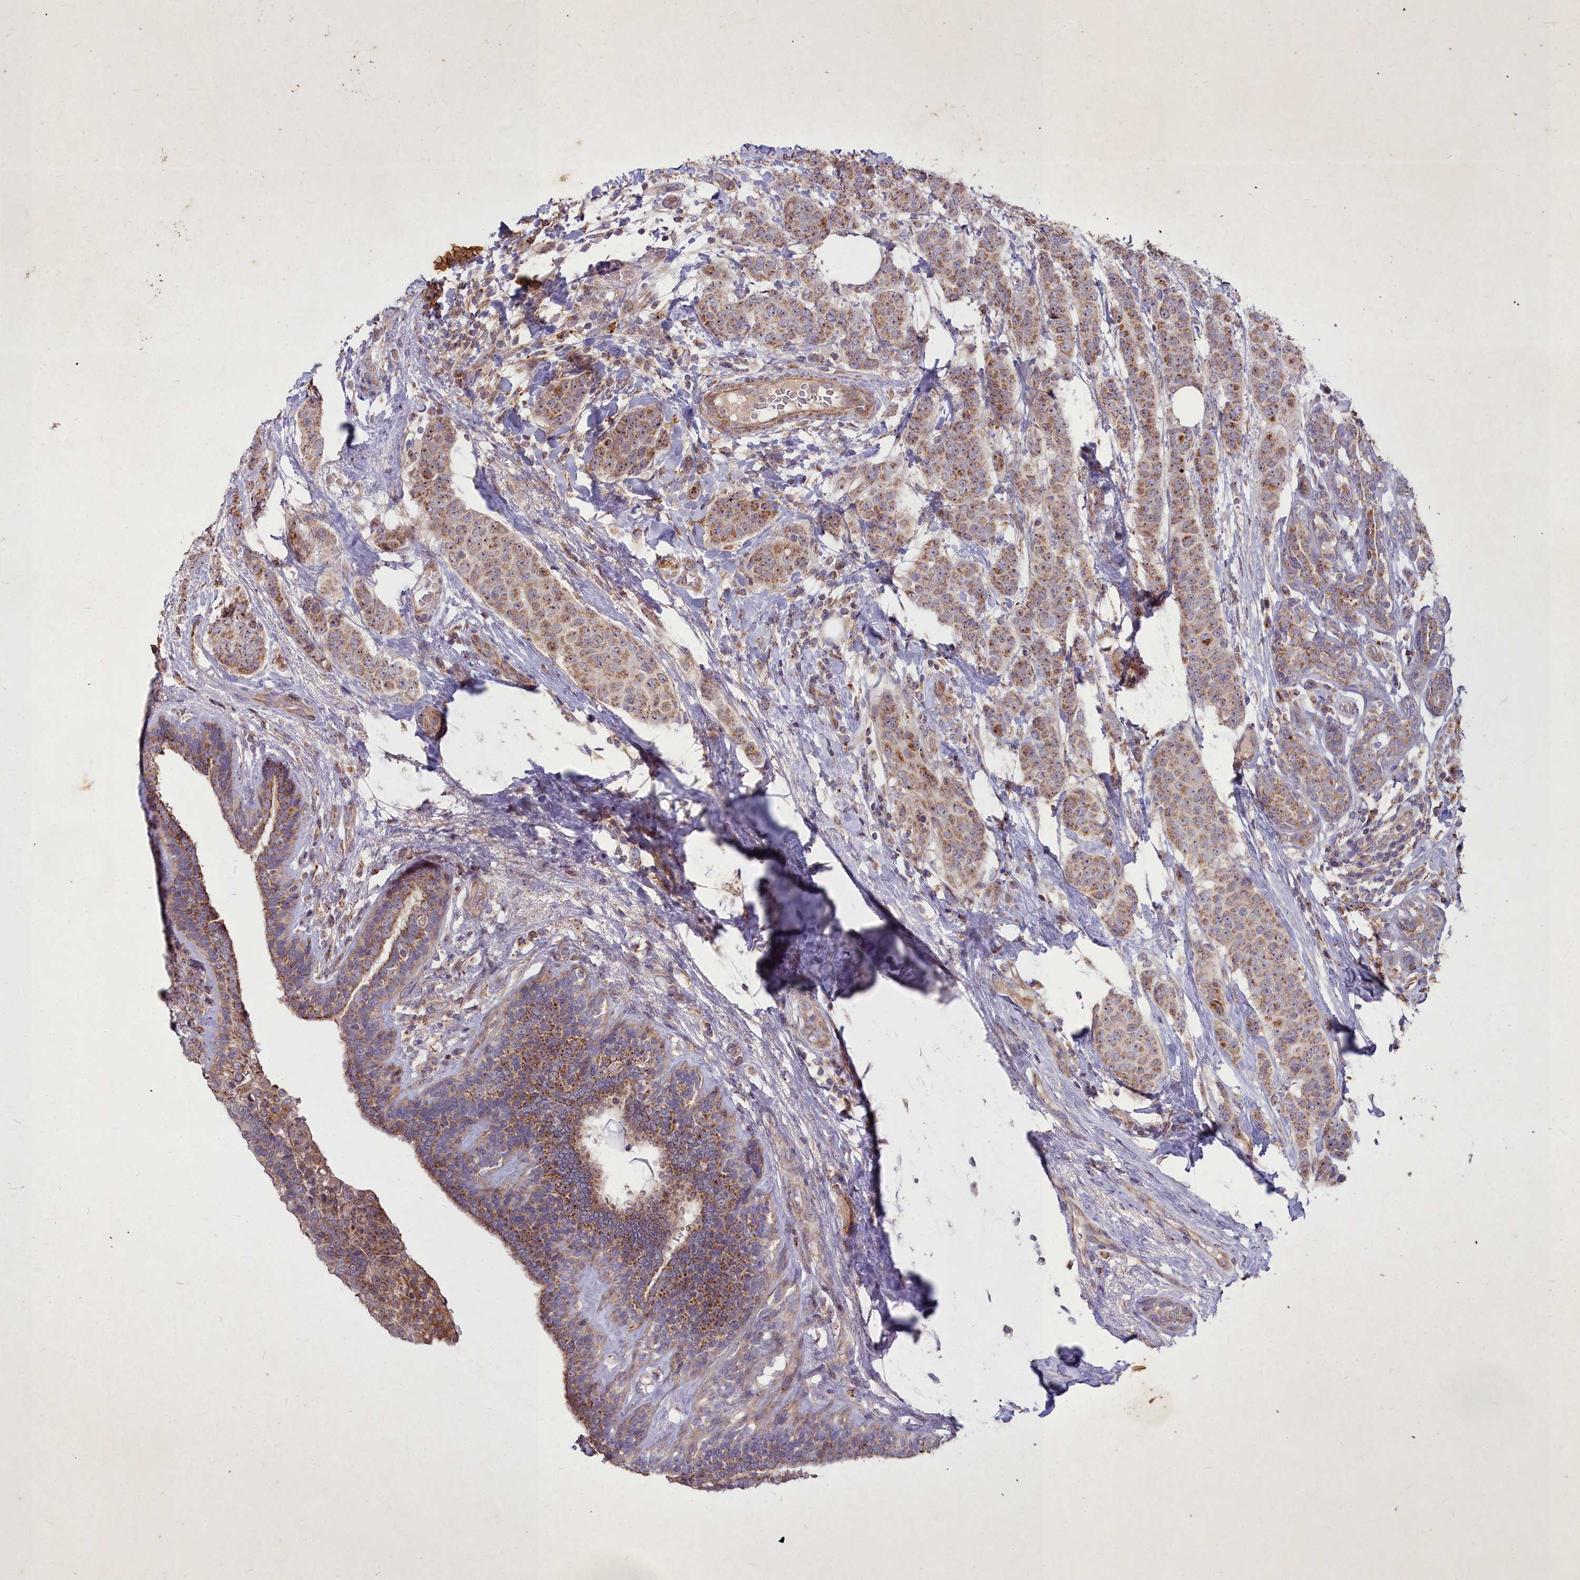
{"staining": {"intensity": "moderate", "quantity": ">75%", "location": "cytoplasmic/membranous"}, "tissue": "breast cancer", "cell_type": "Tumor cells", "image_type": "cancer", "snomed": [{"axis": "morphology", "description": "Duct carcinoma"}, {"axis": "topography", "description": "Breast"}], "caption": "Breast cancer (invasive ductal carcinoma) stained with a protein marker demonstrates moderate staining in tumor cells.", "gene": "COX11", "patient": {"sex": "female", "age": 40}}